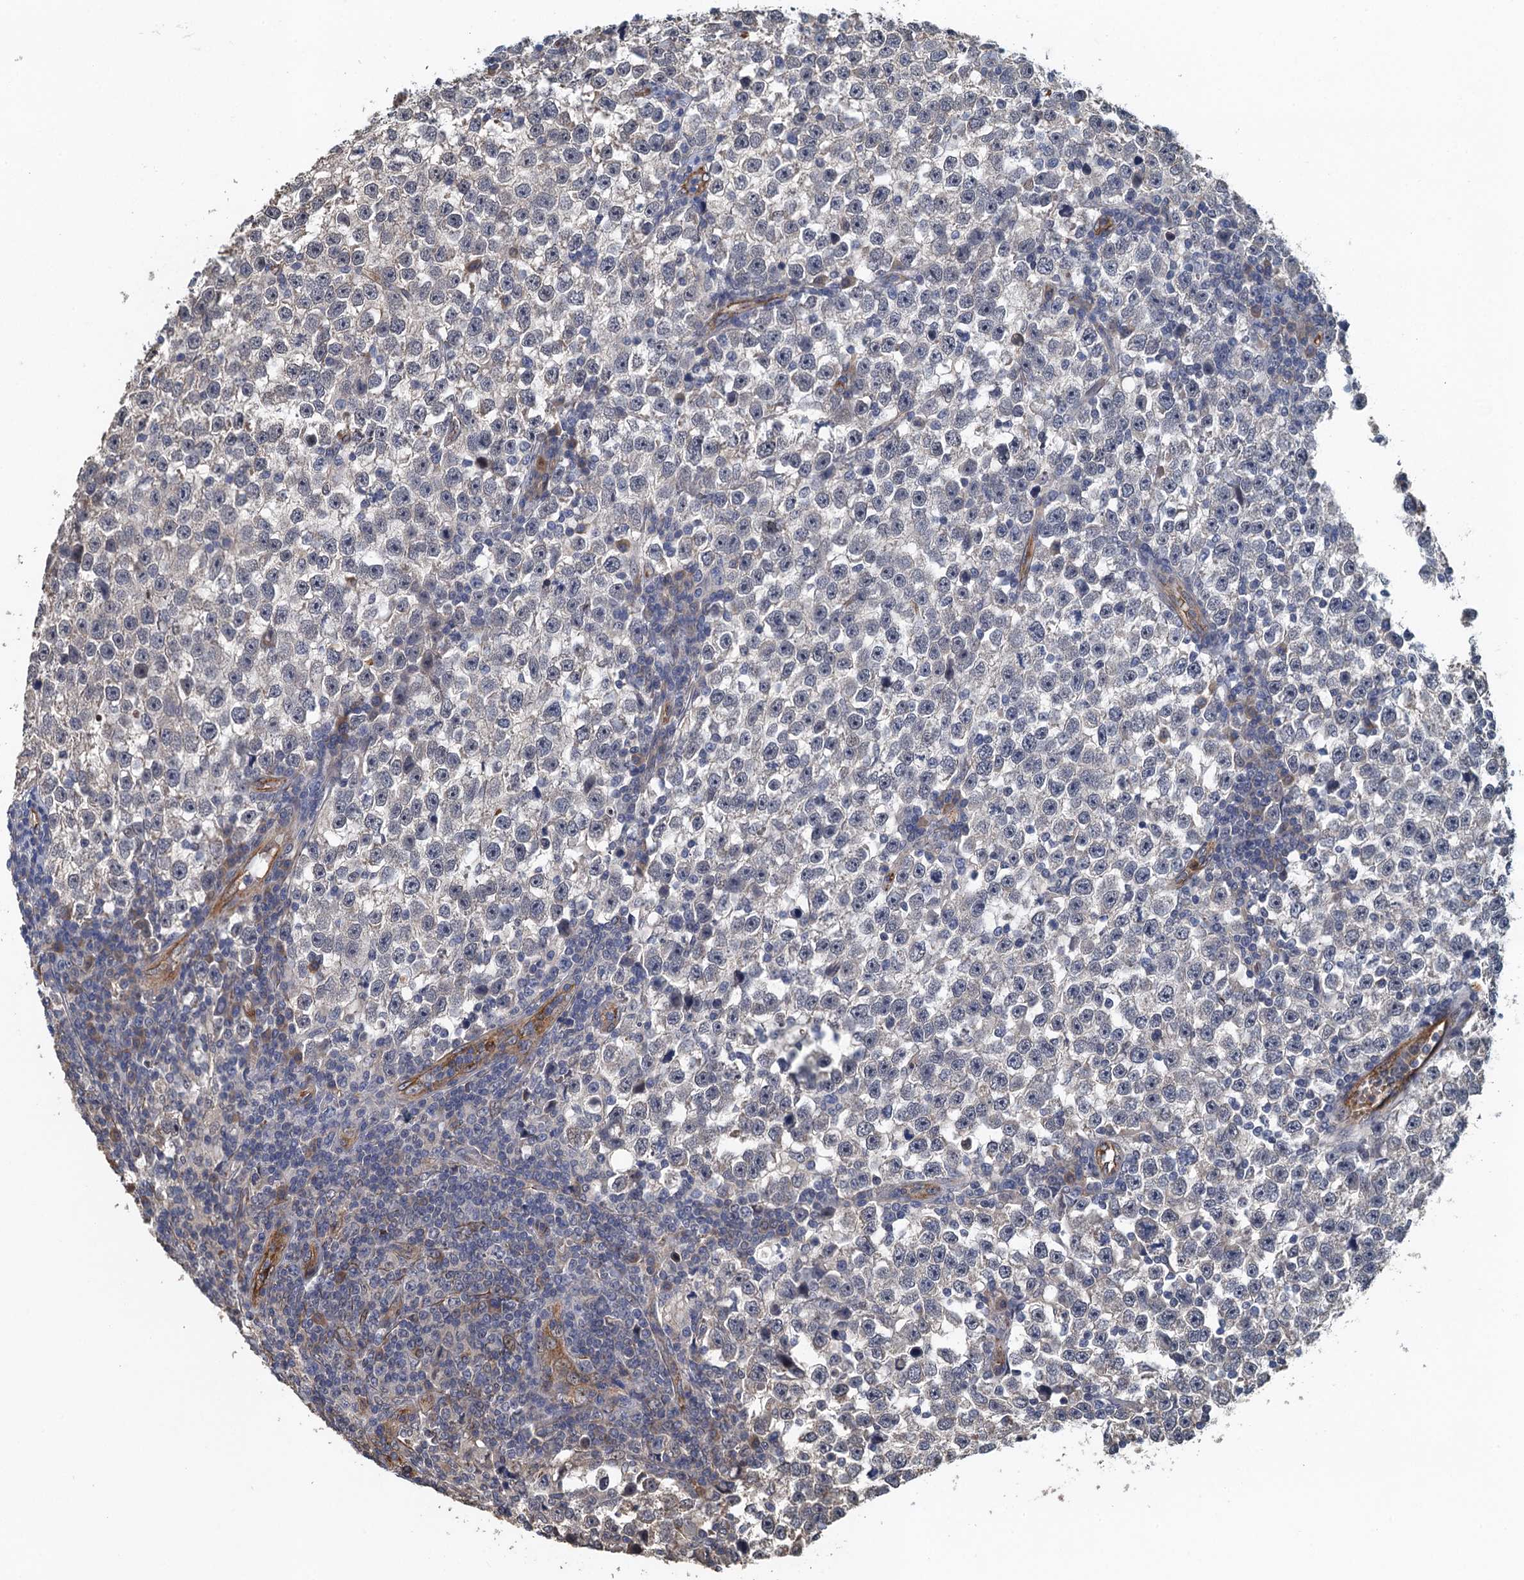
{"staining": {"intensity": "negative", "quantity": "none", "location": "none"}, "tissue": "testis cancer", "cell_type": "Tumor cells", "image_type": "cancer", "snomed": [{"axis": "morphology", "description": "Normal tissue, NOS"}, {"axis": "morphology", "description": "Seminoma, NOS"}, {"axis": "topography", "description": "Testis"}], "caption": "Testis cancer was stained to show a protein in brown. There is no significant positivity in tumor cells.", "gene": "ACSBG1", "patient": {"sex": "male", "age": 43}}